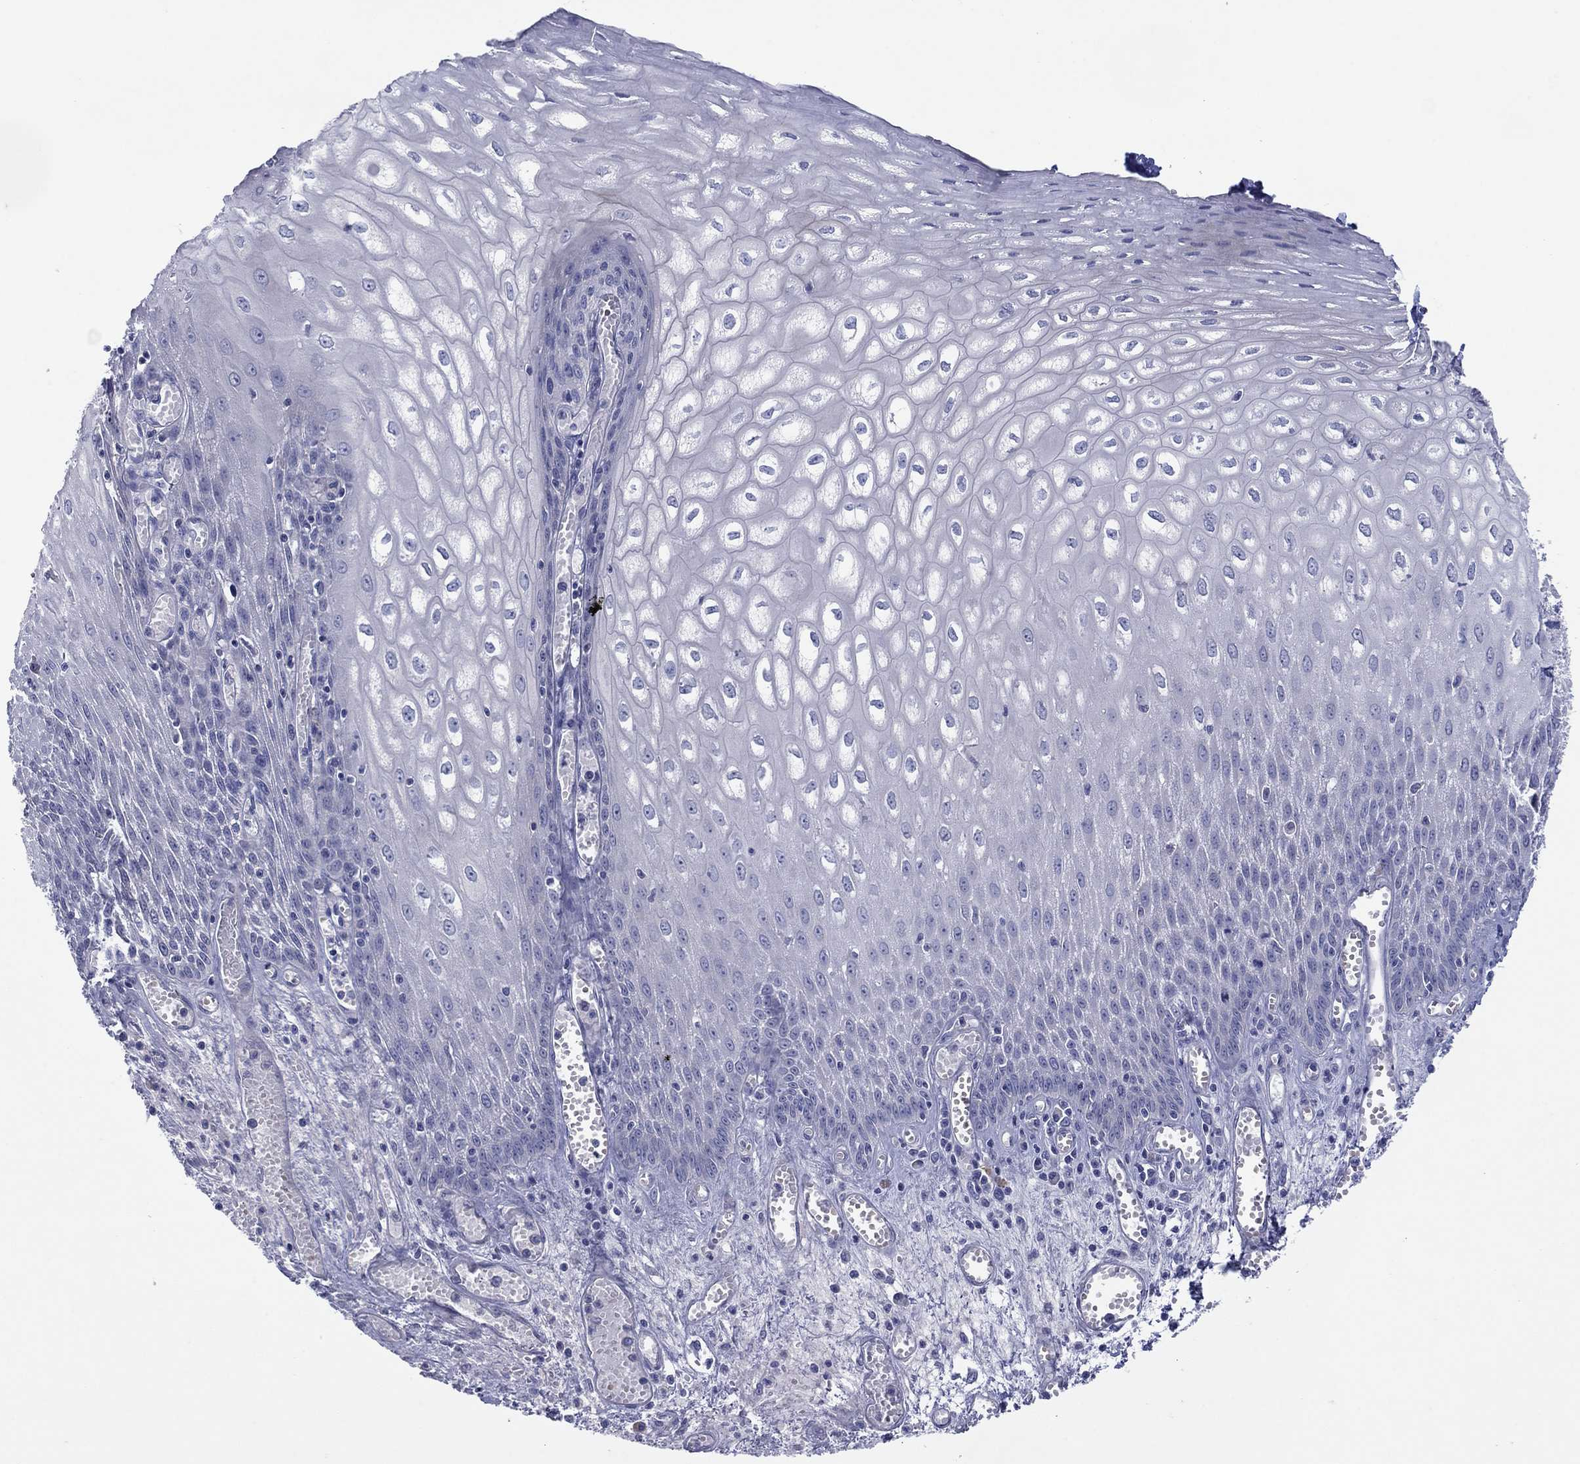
{"staining": {"intensity": "negative", "quantity": "none", "location": "none"}, "tissue": "esophagus", "cell_type": "Squamous epithelial cells", "image_type": "normal", "snomed": [{"axis": "morphology", "description": "Normal tissue, NOS"}, {"axis": "topography", "description": "Esophagus"}], "caption": "The immunohistochemistry histopathology image has no significant positivity in squamous epithelial cells of esophagus.", "gene": "PLCL2", "patient": {"sex": "male", "age": 58}}